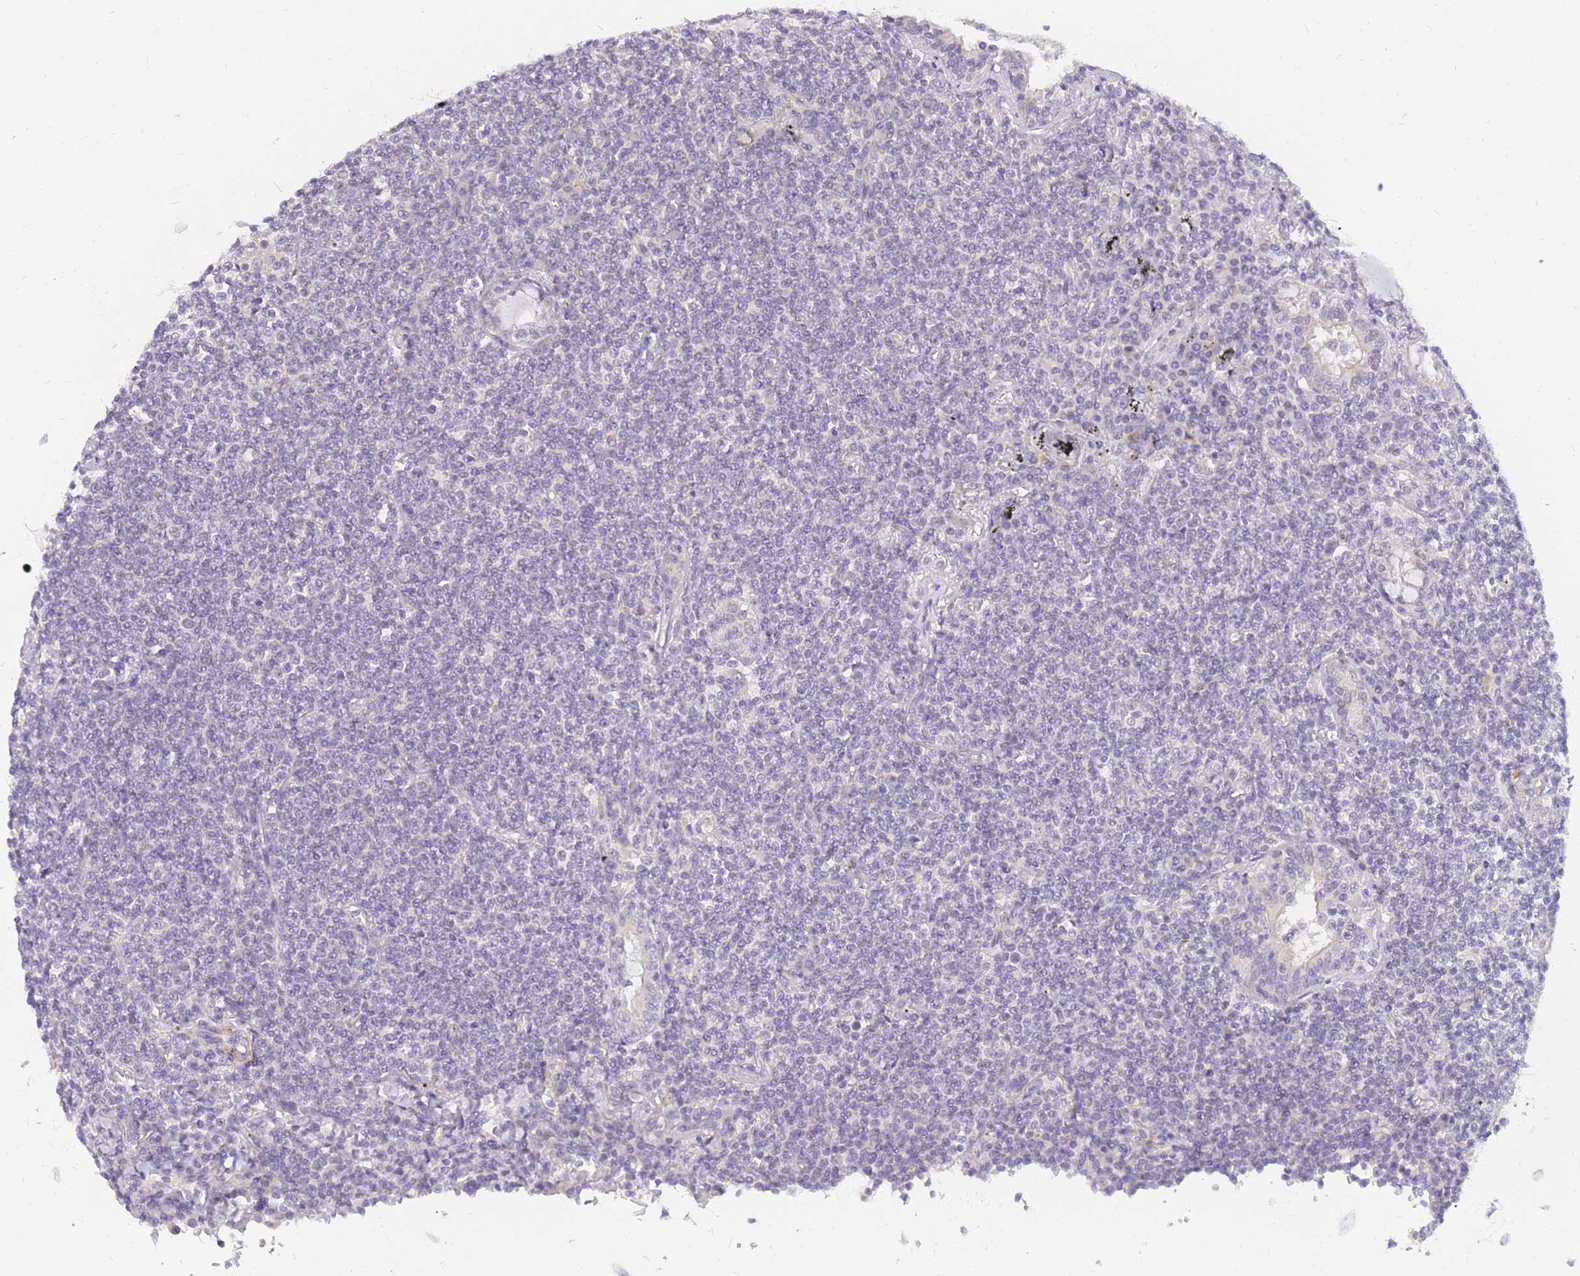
{"staining": {"intensity": "negative", "quantity": "none", "location": "none"}, "tissue": "lymphoma", "cell_type": "Tumor cells", "image_type": "cancer", "snomed": [{"axis": "morphology", "description": "Malignant lymphoma, non-Hodgkin's type, Low grade"}, {"axis": "topography", "description": "Lung"}], "caption": "Immunohistochemistry (IHC) photomicrograph of human lymphoma stained for a protein (brown), which shows no positivity in tumor cells.", "gene": "S100PBP", "patient": {"sex": "female", "age": 71}}